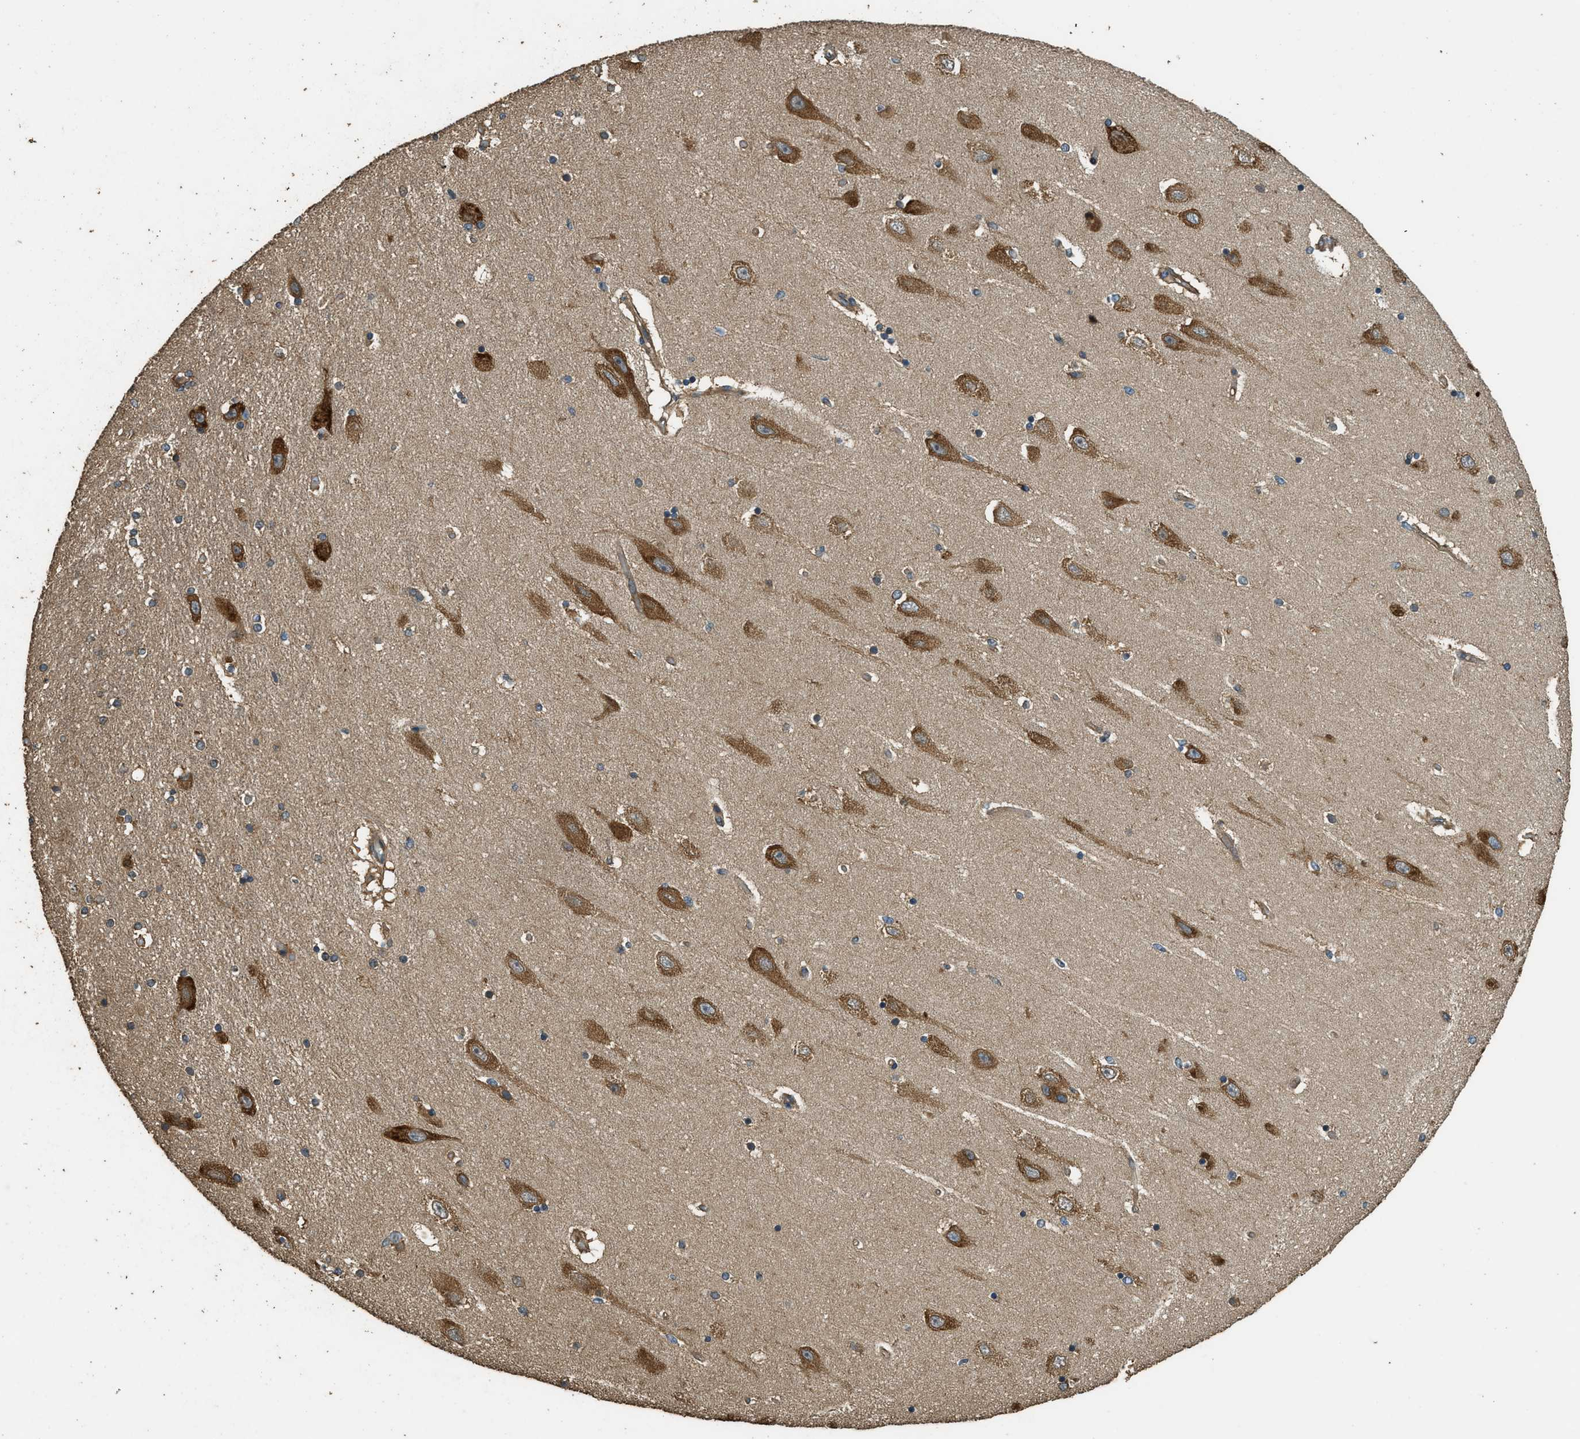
{"staining": {"intensity": "moderate", "quantity": "25%-75%", "location": "cytoplasmic/membranous"}, "tissue": "hippocampus", "cell_type": "Glial cells", "image_type": "normal", "snomed": [{"axis": "morphology", "description": "Normal tissue, NOS"}, {"axis": "topography", "description": "Hippocampus"}], "caption": "Hippocampus stained with immunohistochemistry (IHC) shows moderate cytoplasmic/membranous expression in about 25%-75% of glial cells. The staining was performed using DAB (3,3'-diaminobenzidine), with brown indicating positive protein expression. Nuclei are stained blue with hematoxylin.", "gene": "MARS1", "patient": {"sex": "female", "age": 54}}